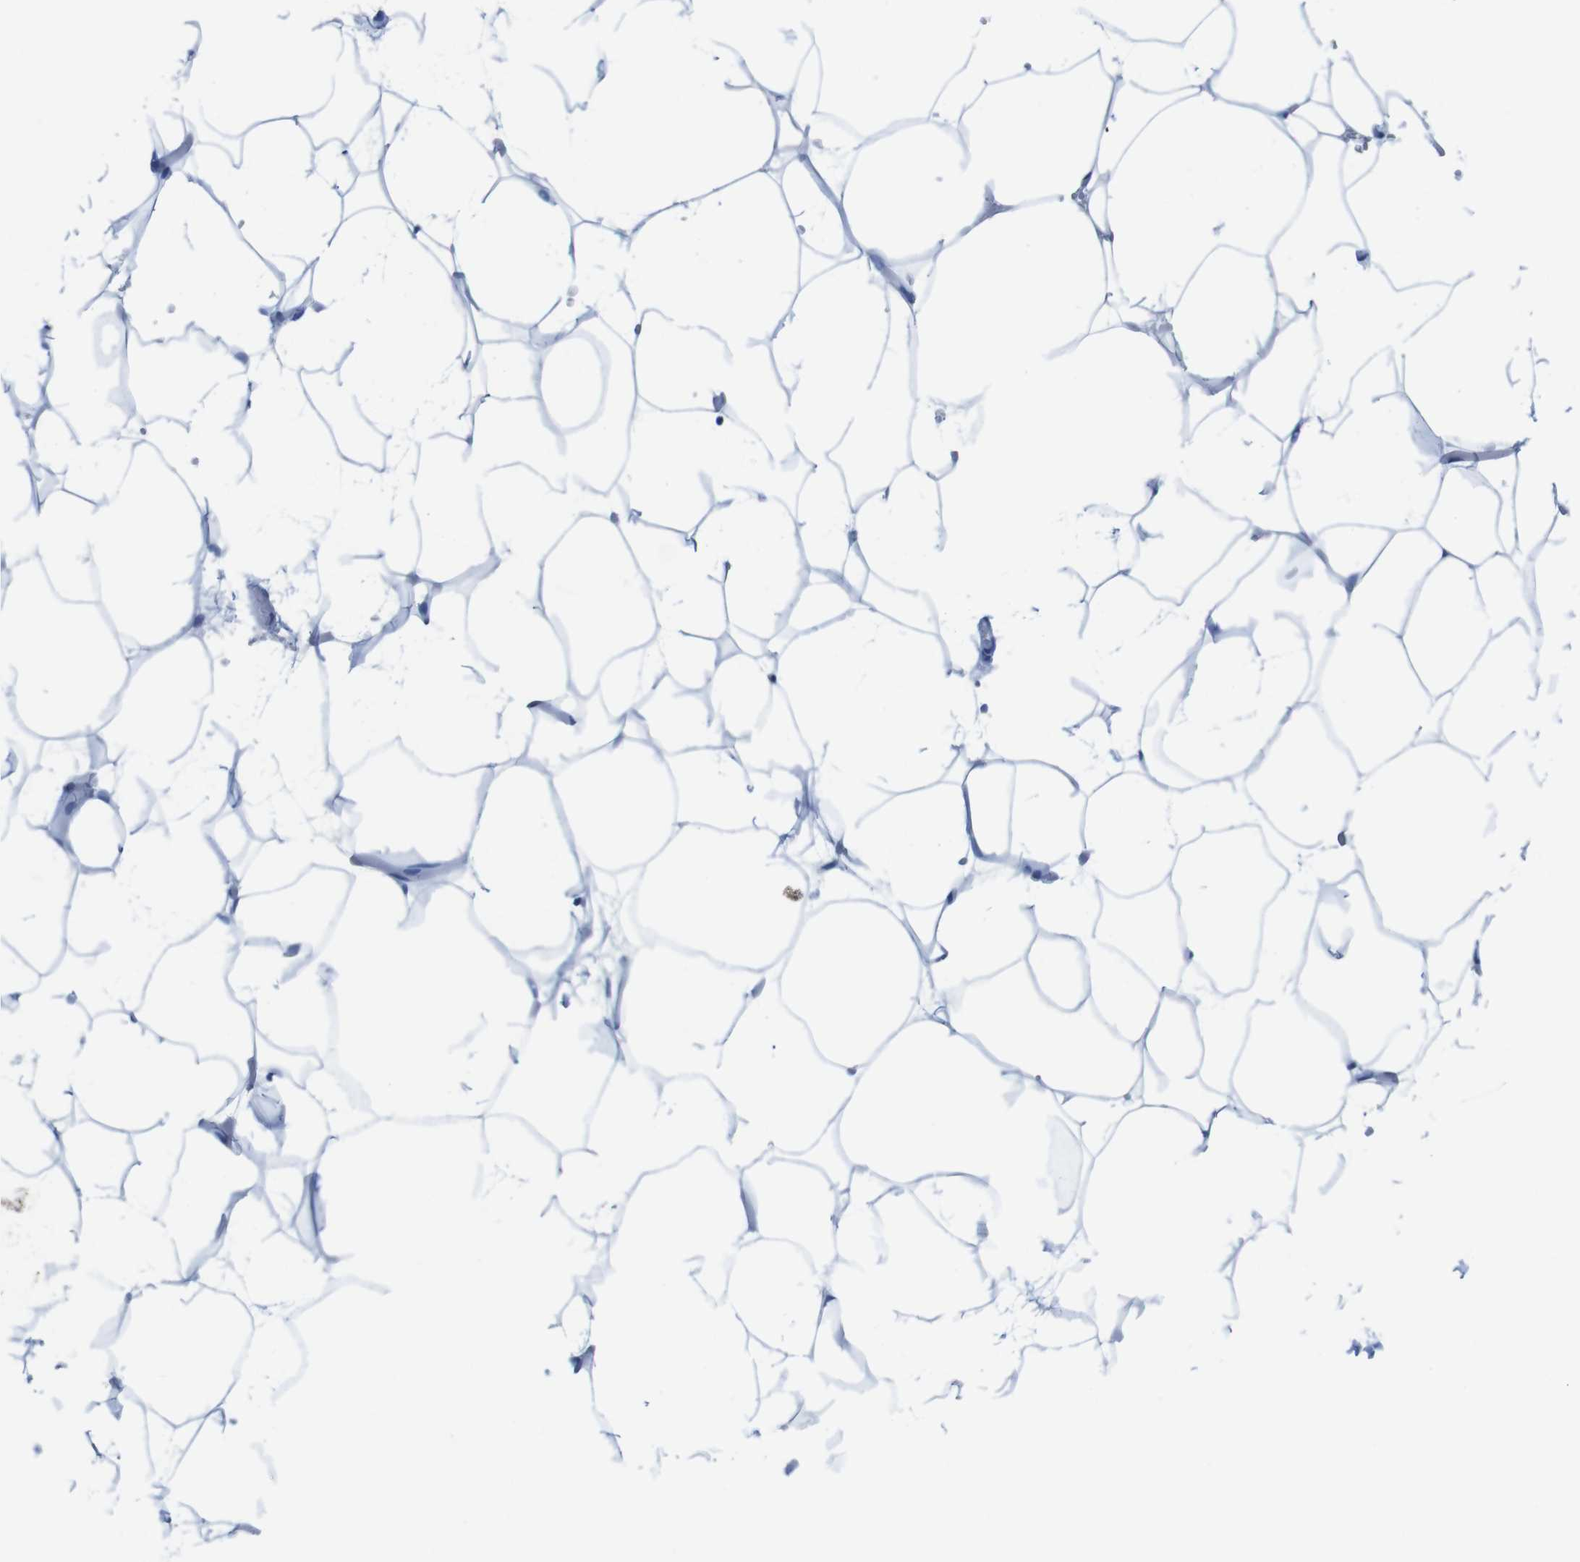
{"staining": {"intensity": "negative", "quantity": "none", "location": "none"}, "tissue": "adipose tissue", "cell_type": "Adipocytes", "image_type": "normal", "snomed": [{"axis": "morphology", "description": "Normal tissue, NOS"}, {"axis": "topography", "description": "Breast"}, {"axis": "topography", "description": "Adipose tissue"}], "caption": "Adipocytes are negative for protein expression in normal human adipose tissue. (Stains: DAB (3,3'-diaminobenzidine) immunohistochemistry with hematoxylin counter stain, Microscopy: brightfield microscopy at high magnification).", "gene": "MYH7", "patient": {"sex": "female", "age": 25}}